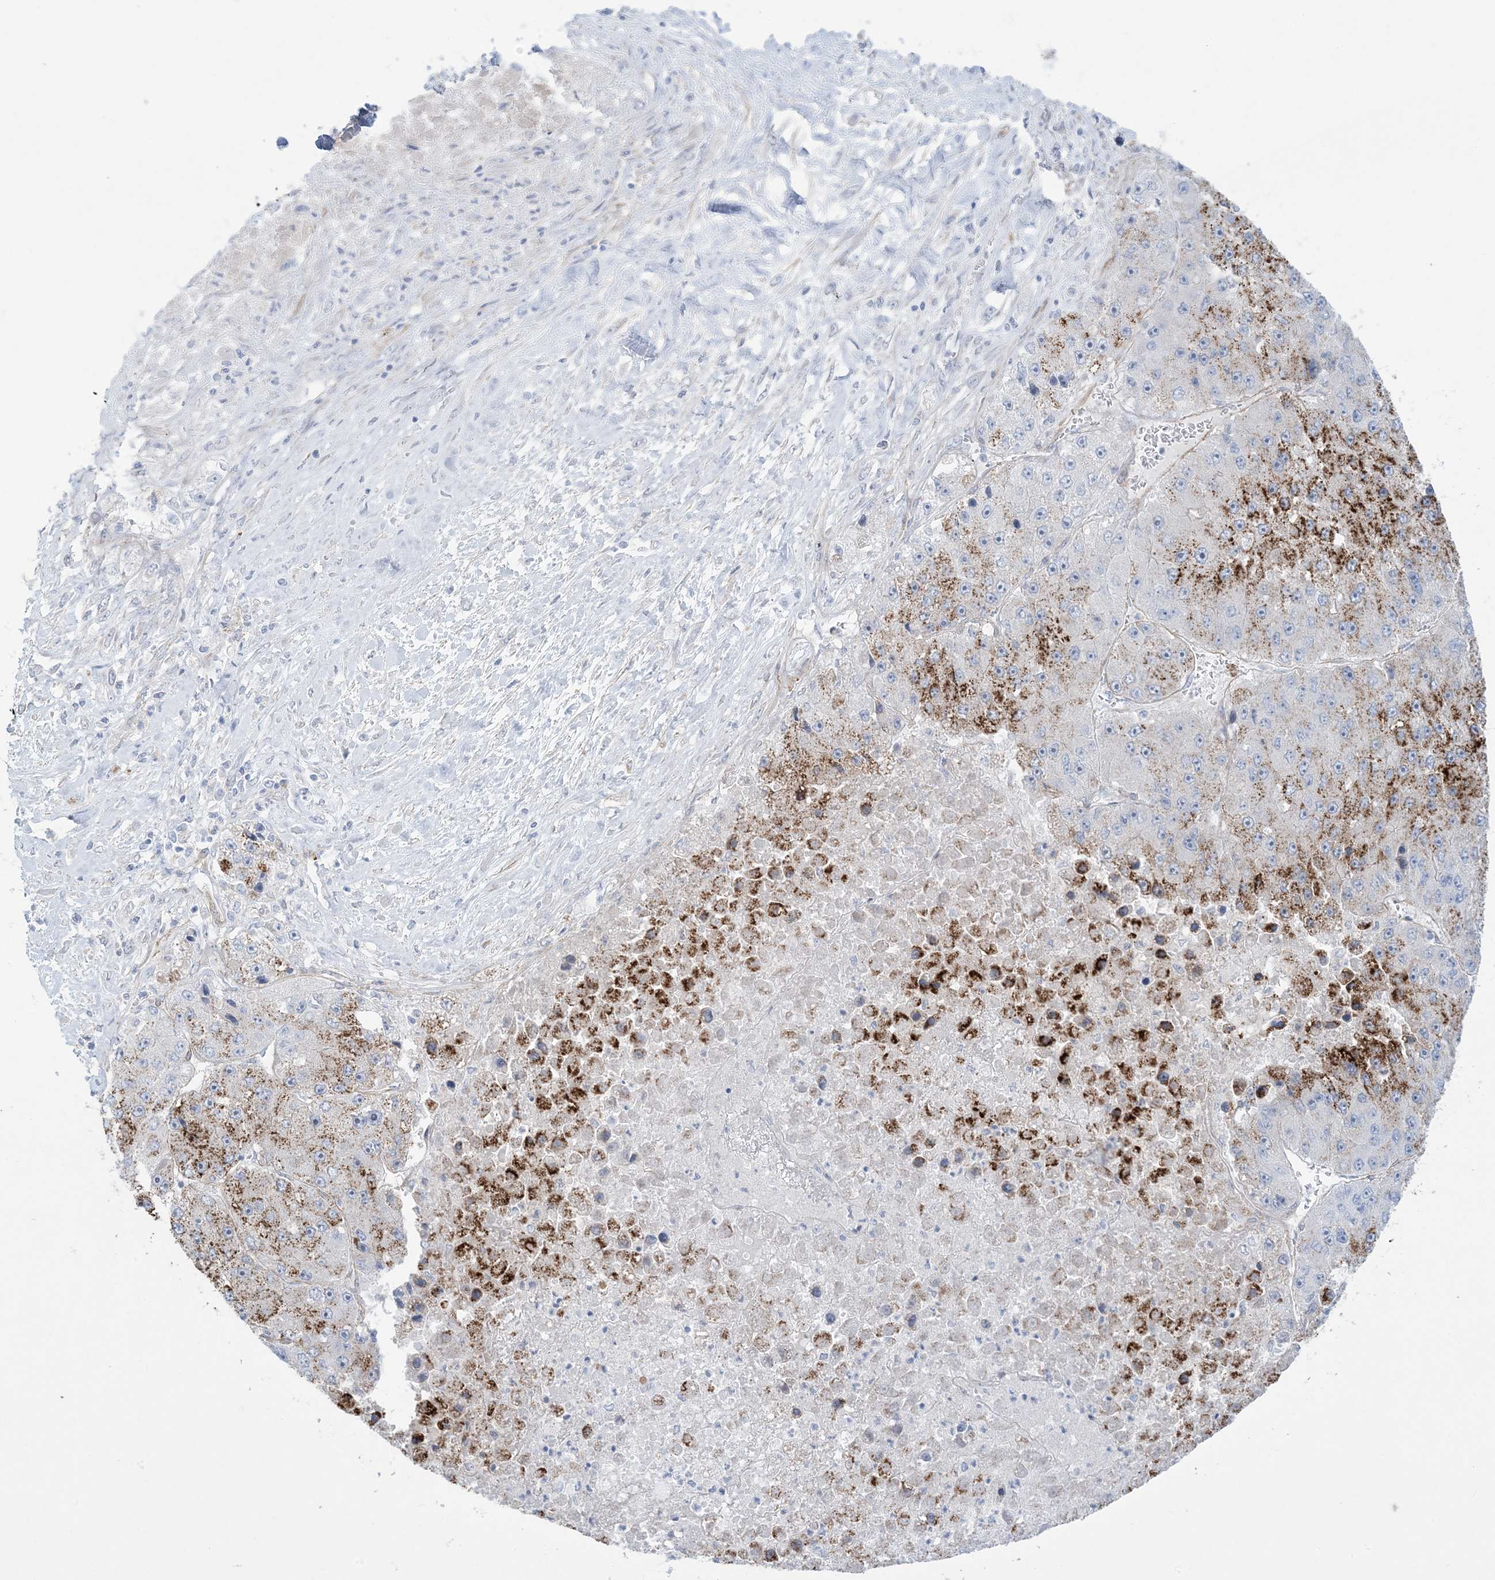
{"staining": {"intensity": "strong", "quantity": "25%-75%", "location": "cytoplasmic/membranous"}, "tissue": "liver cancer", "cell_type": "Tumor cells", "image_type": "cancer", "snomed": [{"axis": "morphology", "description": "Carcinoma, Hepatocellular, NOS"}, {"axis": "topography", "description": "Liver"}], "caption": "Protein staining by immunohistochemistry (IHC) displays strong cytoplasmic/membranous staining in about 25%-75% of tumor cells in hepatocellular carcinoma (liver).", "gene": "AGXT", "patient": {"sex": "female", "age": 73}}